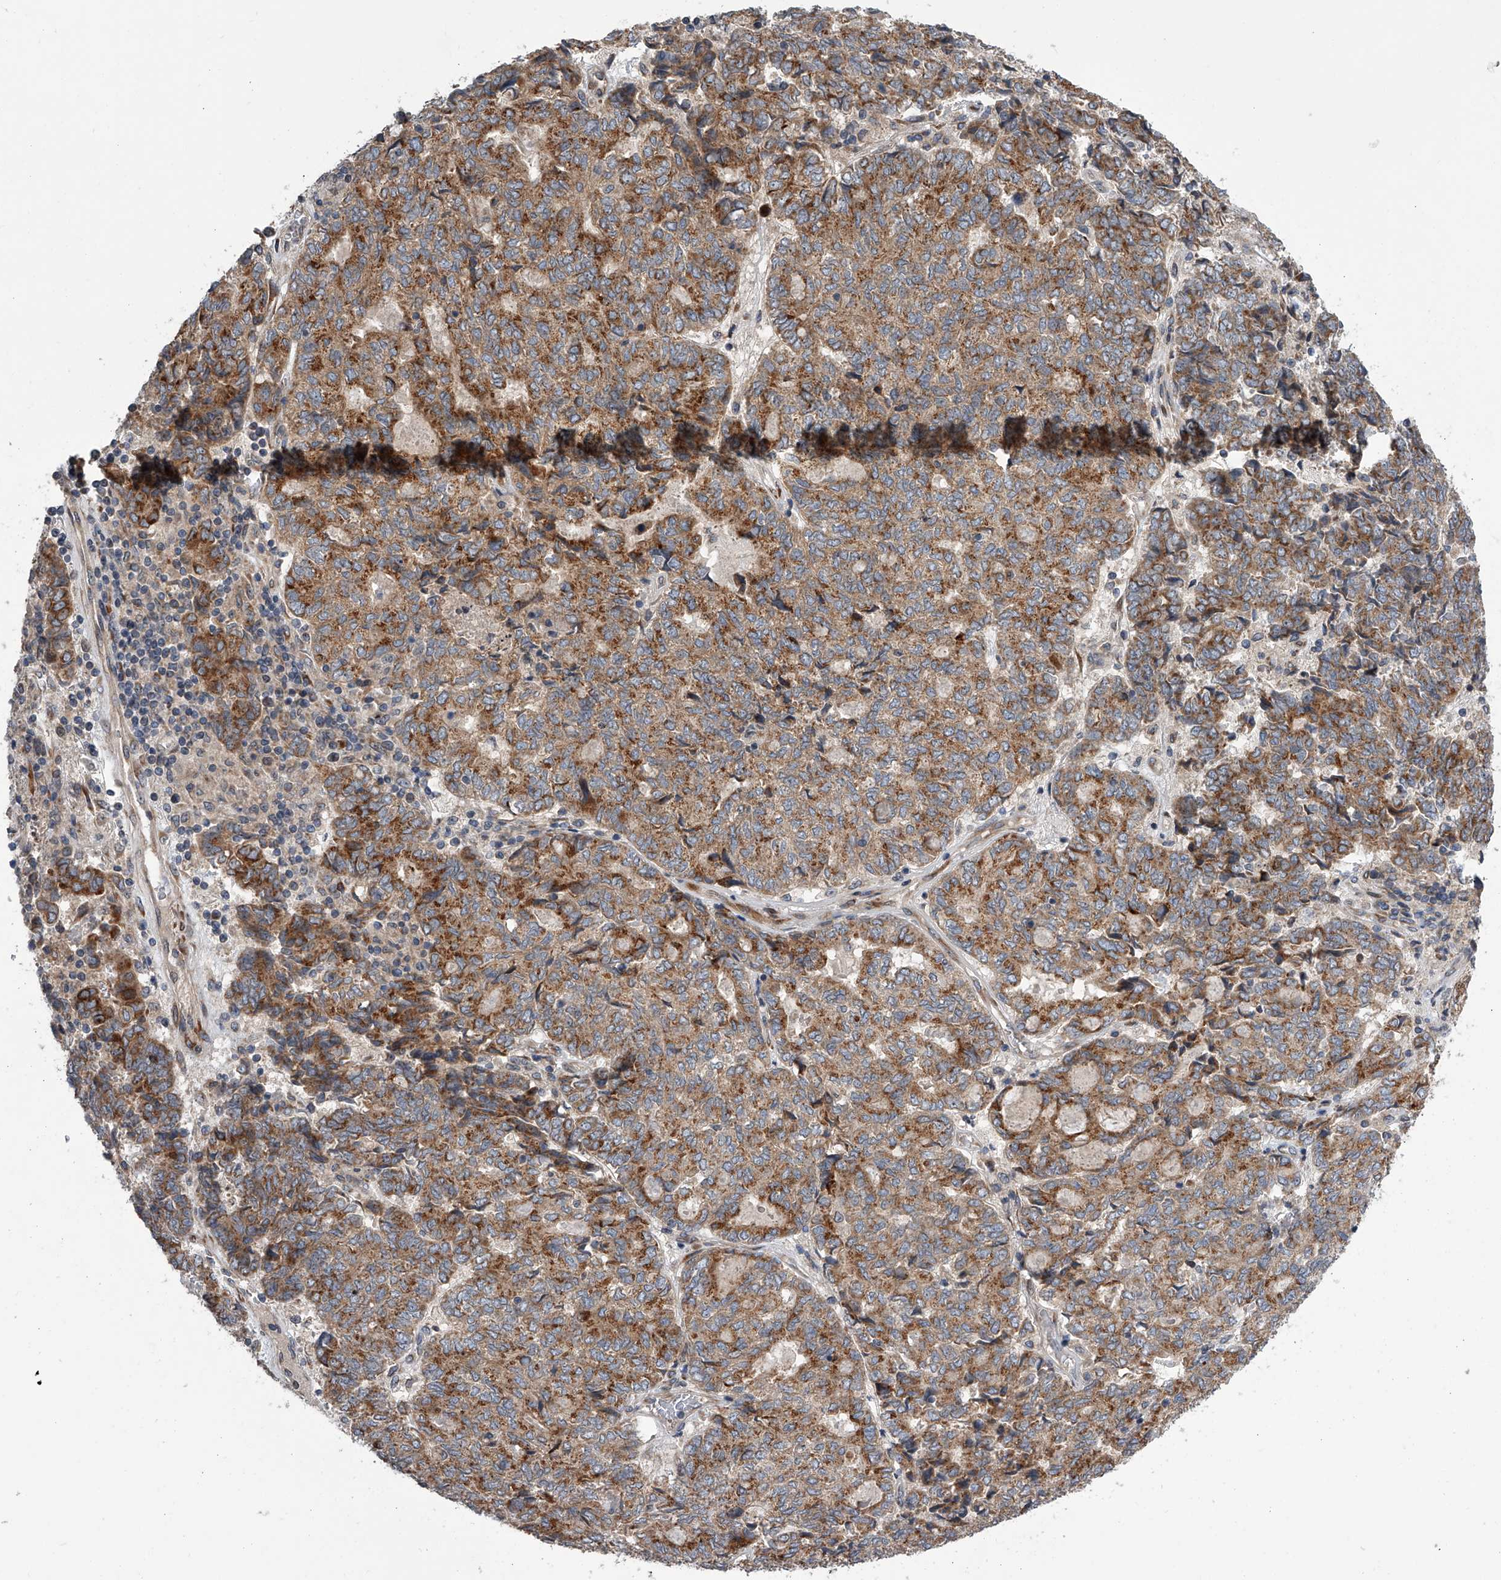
{"staining": {"intensity": "moderate", "quantity": ">75%", "location": "cytoplasmic/membranous"}, "tissue": "endometrial cancer", "cell_type": "Tumor cells", "image_type": "cancer", "snomed": [{"axis": "morphology", "description": "Adenocarcinoma, NOS"}, {"axis": "topography", "description": "Endometrium"}], "caption": "Endometrial cancer (adenocarcinoma) stained with a protein marker exhibits moderate staining in tumor cells.", "gene": "DLGAP2", "patient": {"sex": "female", "age": 80}}